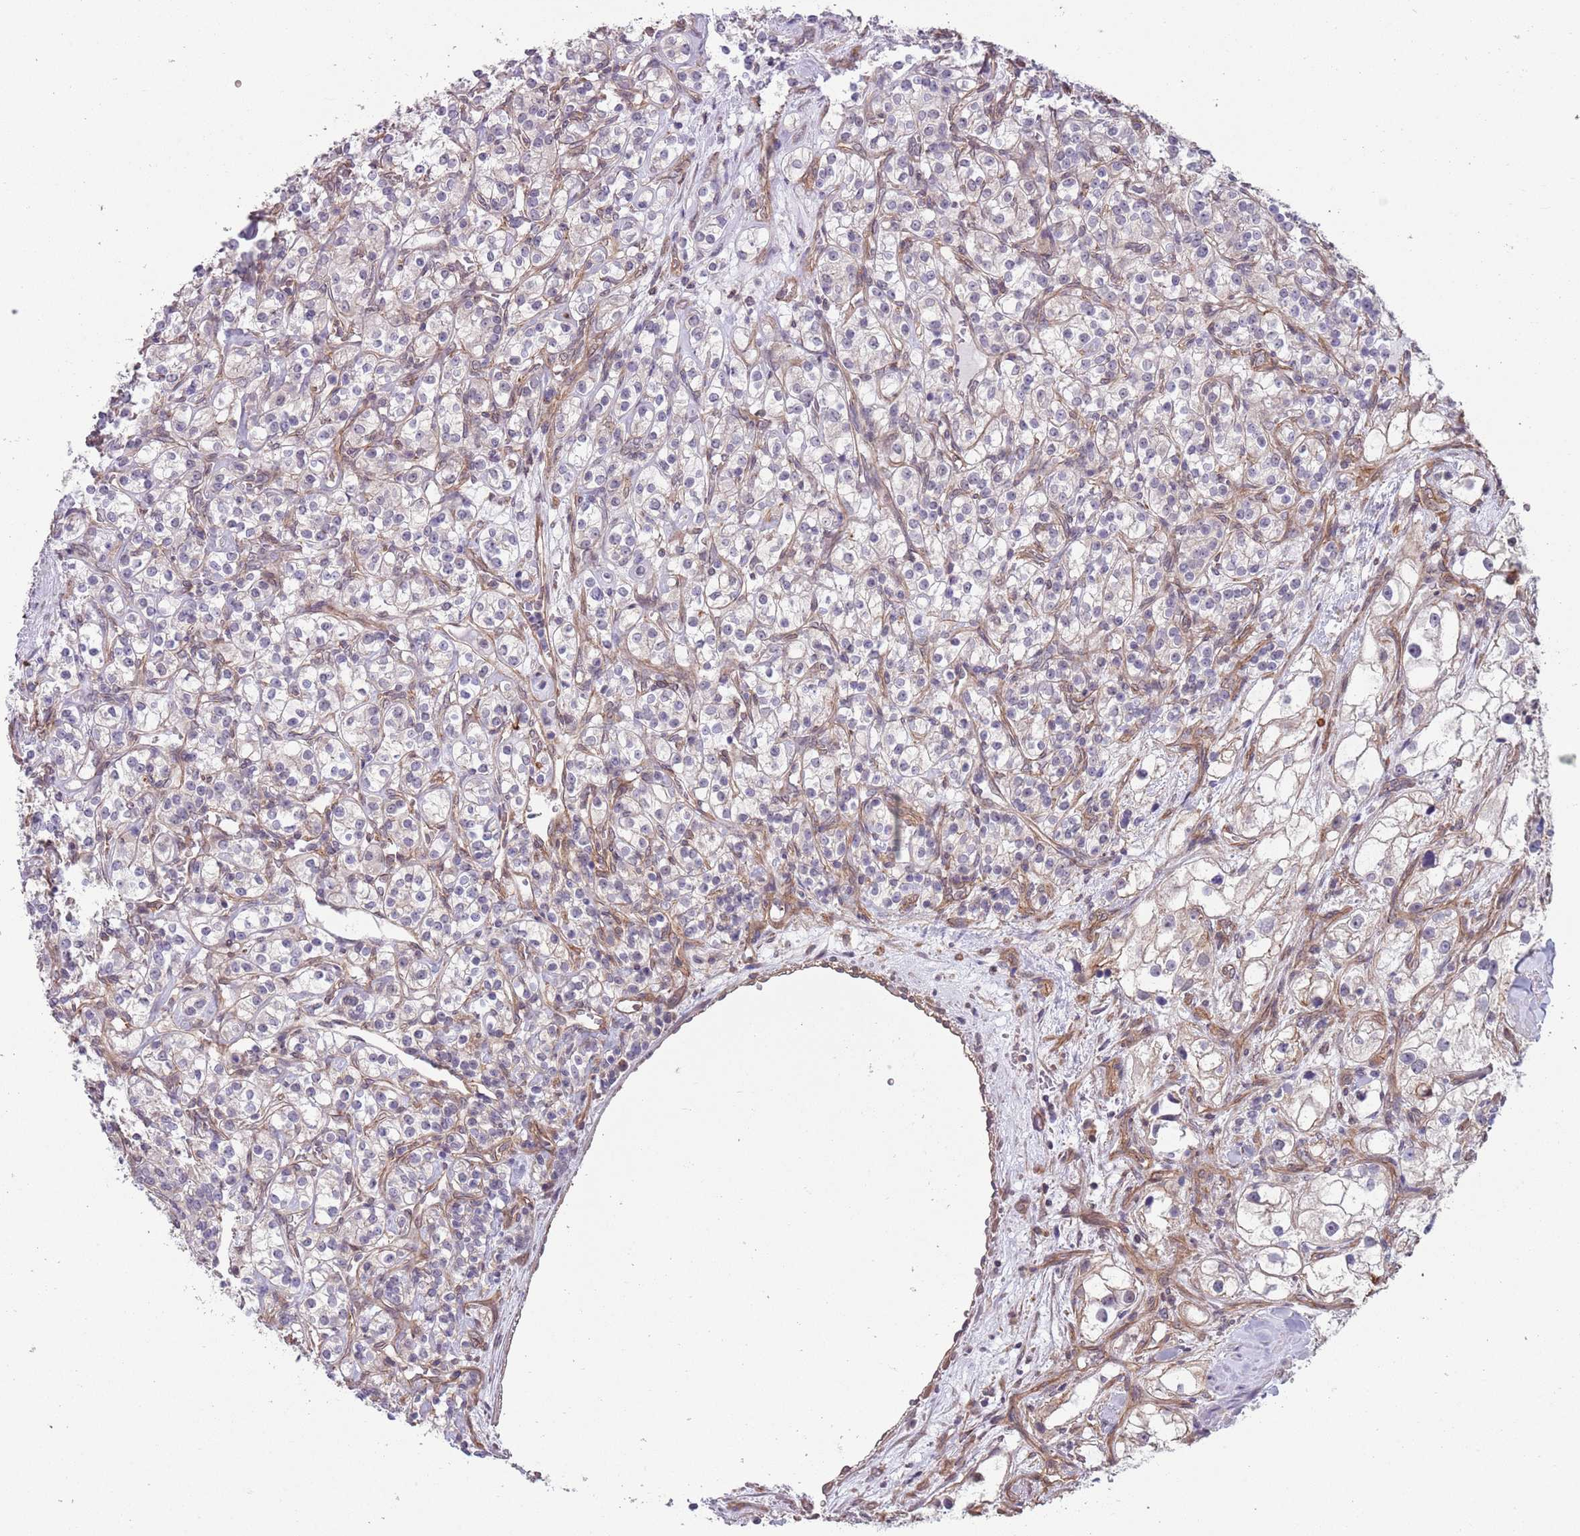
{"staining": {"intensity": "negative", "quantity": "none", "location": "none"}, "tissue": "renal cancer", "cell_type": "Tumor cells", "image_type": "cancer", "snomed": [{"axis": "morphology", "description": "Adenocarcinoma, NOS"}, {"axis": "topography", "description": "Kidney"}], "caption": "DAB immunohistochemical staining of human renal cancer (adenocarcinoma) reveals no significant expression in tumor cells.", "gene": "CREBZF", "patient": {"sex": "male", "age": 77}}